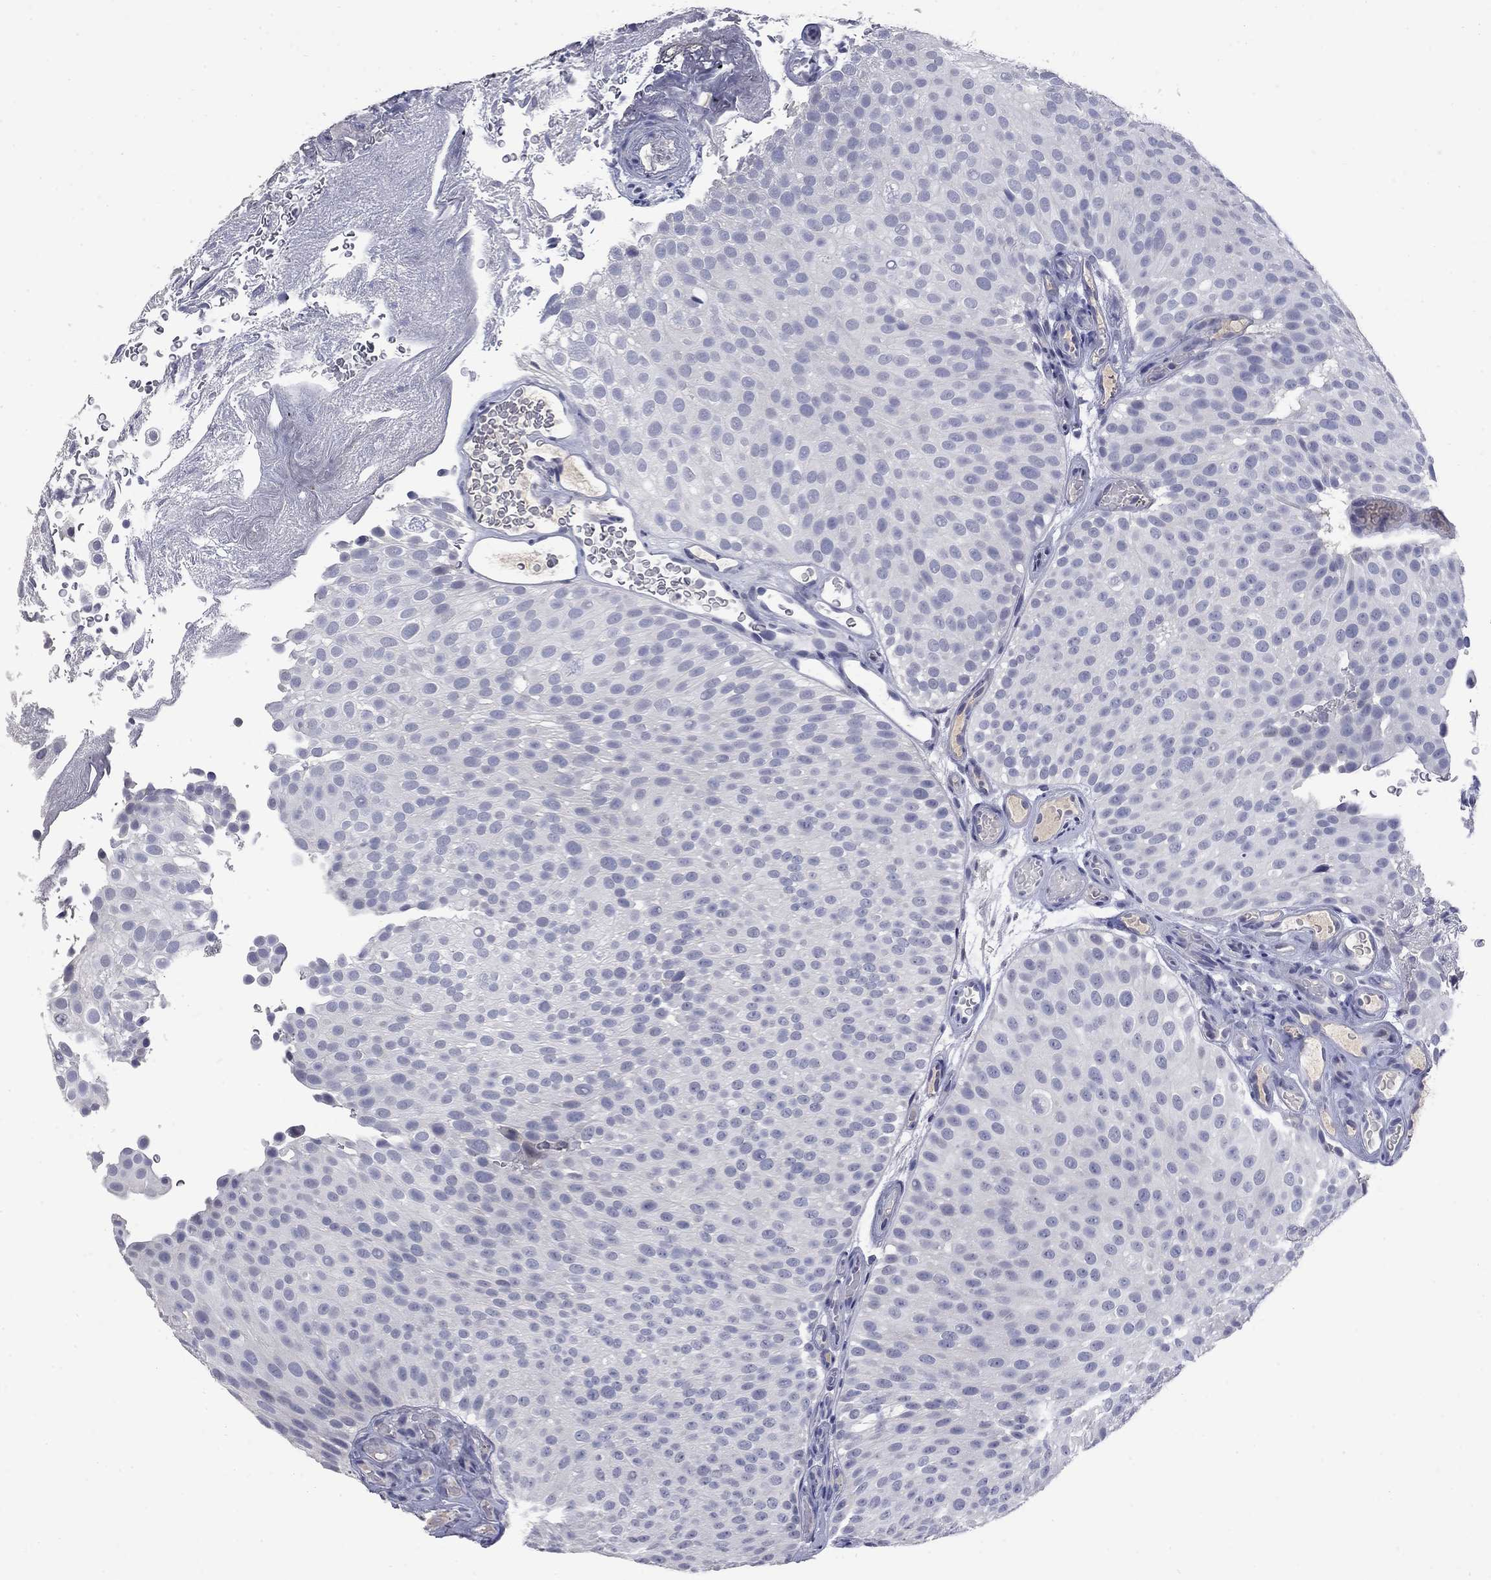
{"staining": {"intensity": "negative", "quantity": "none", "location": "none"}, "tissue": "urothelial cancer", "cell_type": "Tumor cells", "image_type": "cancer", "snomed": [{"axis": "morphology", "description": "Urothelial carcinoma, Low grade"}, {"axis": "topography", "description": "Urinary bladder"}], "caption": "This is an immunohistochemistry micrograph of urothelial cancer. There is no staining in tumor cells.", "gene": "SLC51A", "patient": {"sex": "male", "age": 78}}